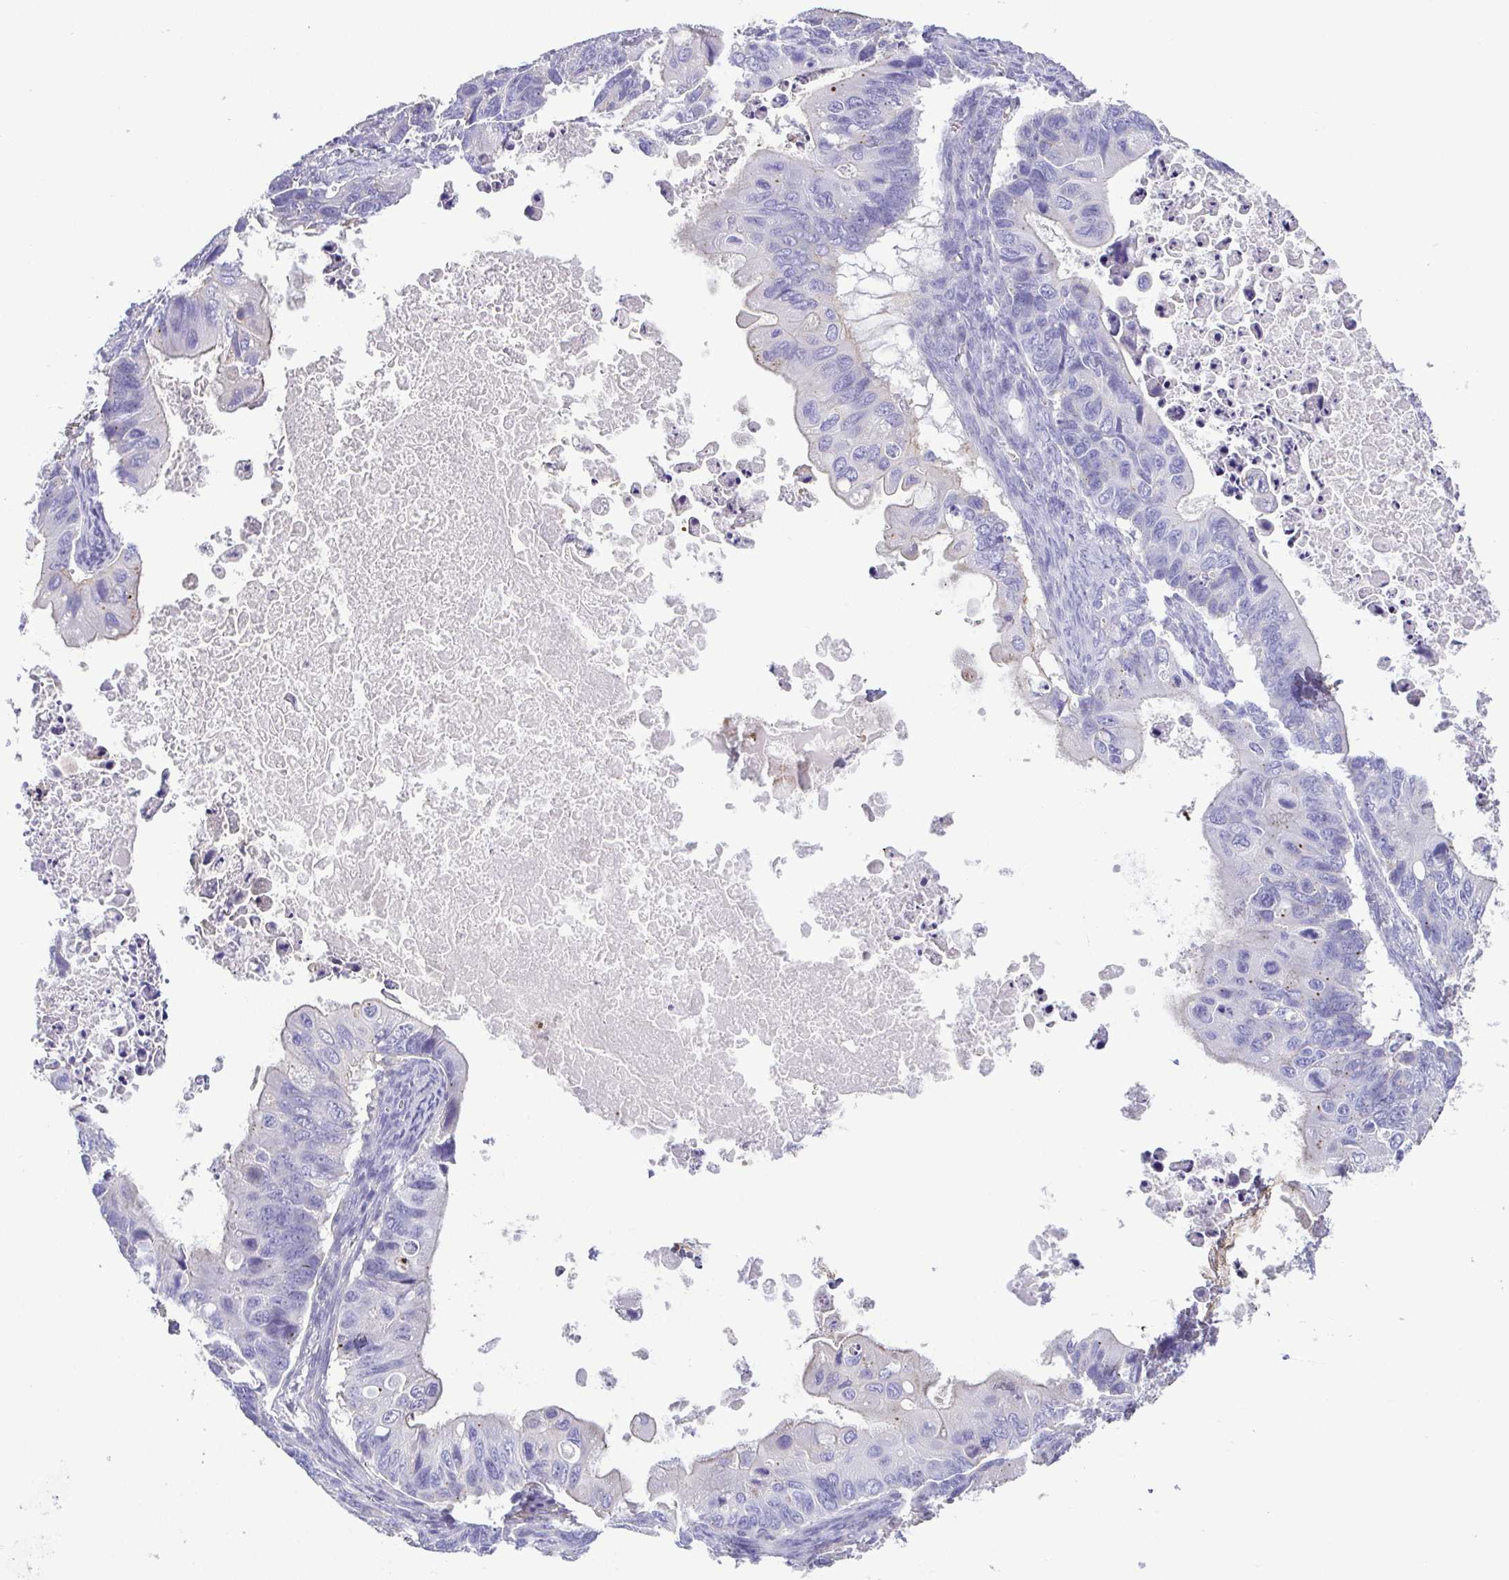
{"staining": {"intensity": "negative", "quantity": "none", "location": "none"}, "tissue": "ovarian cancer", "cell_type": "Tumor cells", "image_type": "cancer", "snomed": [{"axis": "morphology", "description": "Cystadenocarcinoma, mucinous, NOS"}, {"axis": "topography", "description": "Ovary"}], "caption": "The photomicrograph displays no significant expression in tumor cells of ovarian cancer.", "gene": "MYL6", "patient": {"sex": "female", "age": 64}}